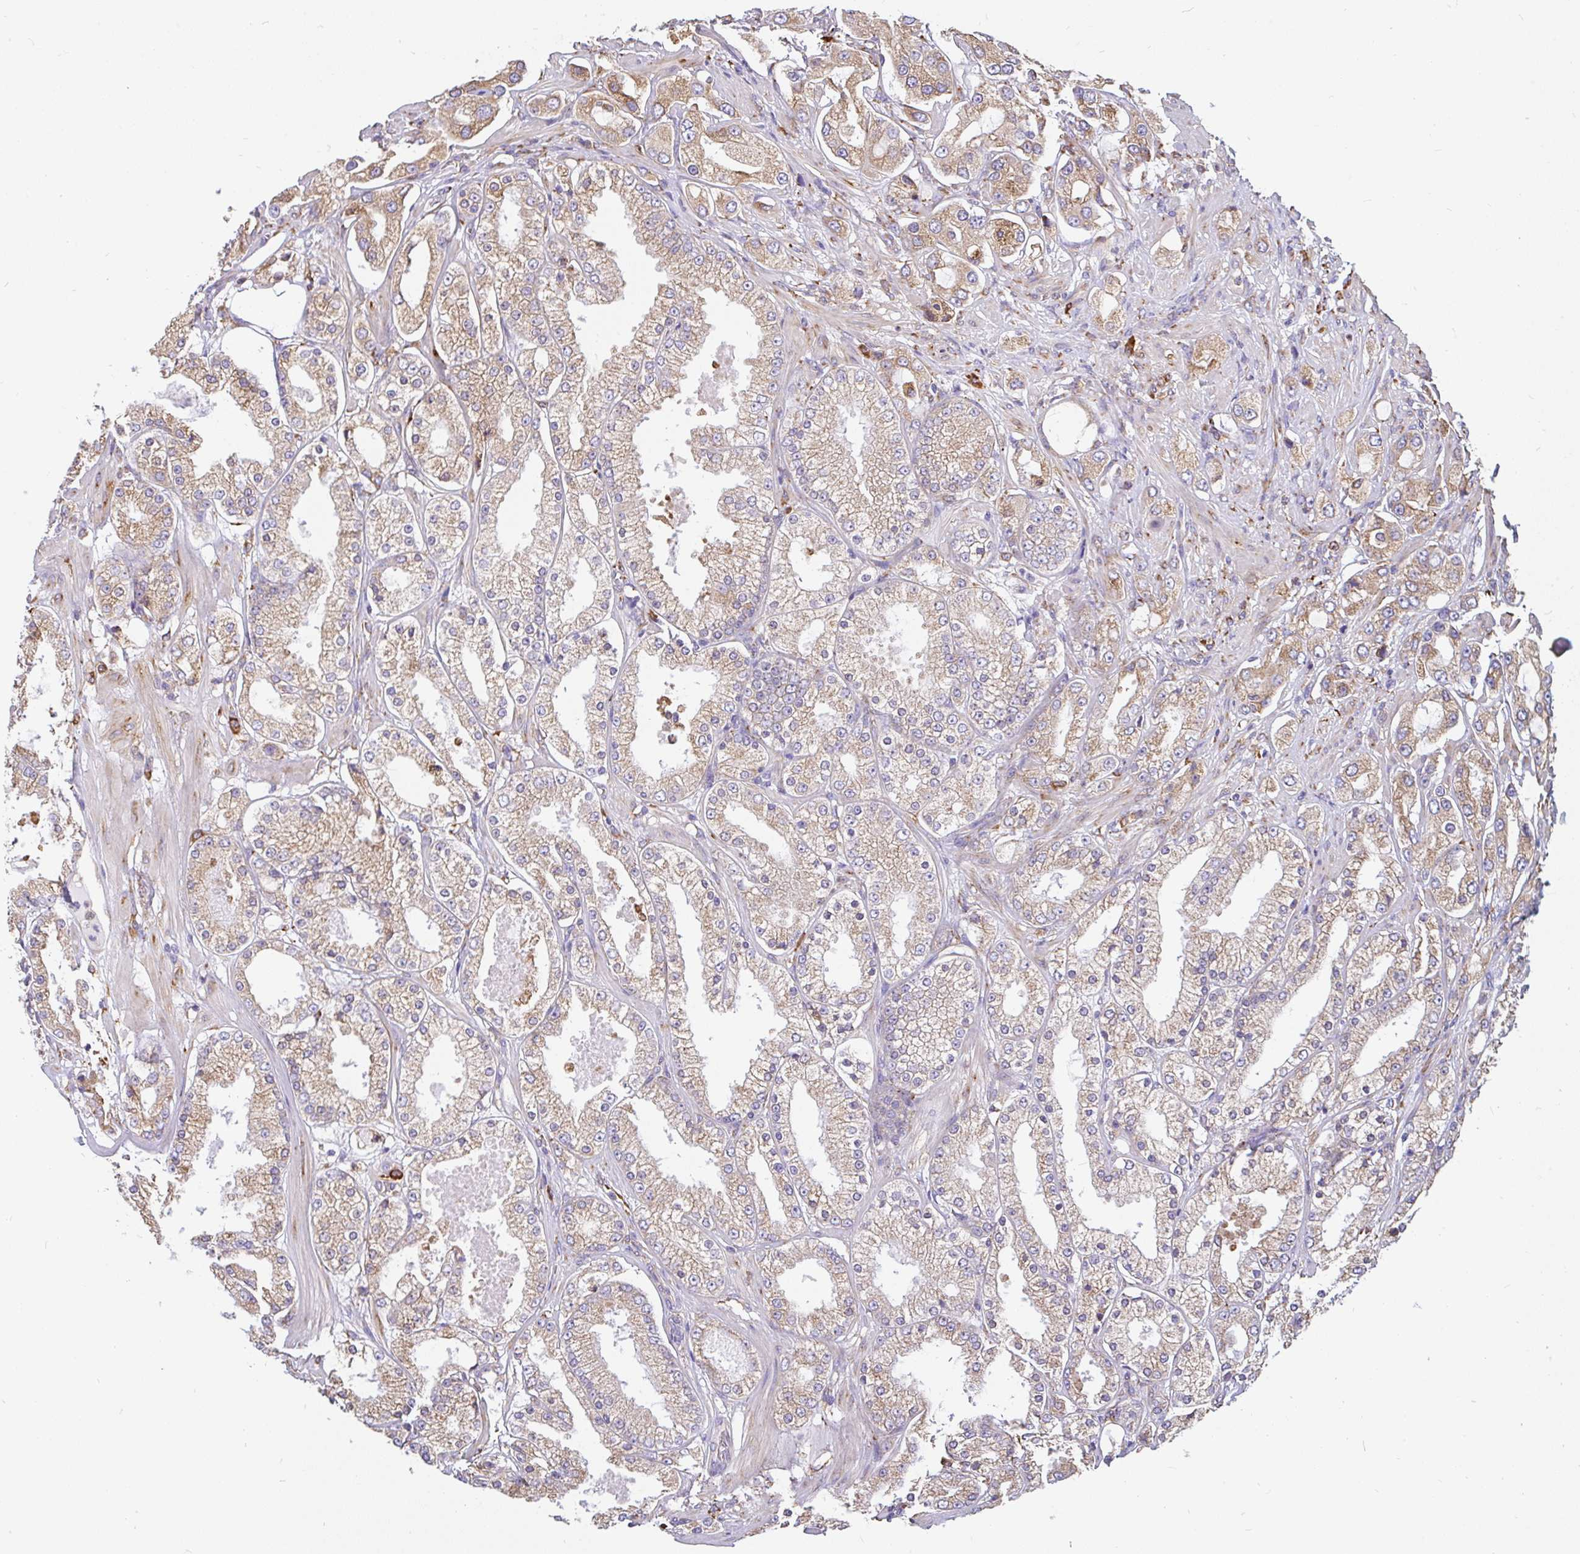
{"staining": {"intensity": "moderate", "quantity": "25%-75%", "location": "cytoplasmic/membranous"}, "tissue": "prostate cancer", "cell_type": "Tumor cells", "image_type": "cancer", "snomed": [{"axis": "morphology", "description": "Adenocarcinoma, High grade"}, {"axis": "topography", "description": "Prostate"}], "caption": "Immunohistochemical staining of human prostate cancer exhibits moderate cytoplasmic/membranous protein staining in approximately 25%-75% of tumor cells.", "gene": "EML5", "patient": {"sex": "male", "age": 68}}